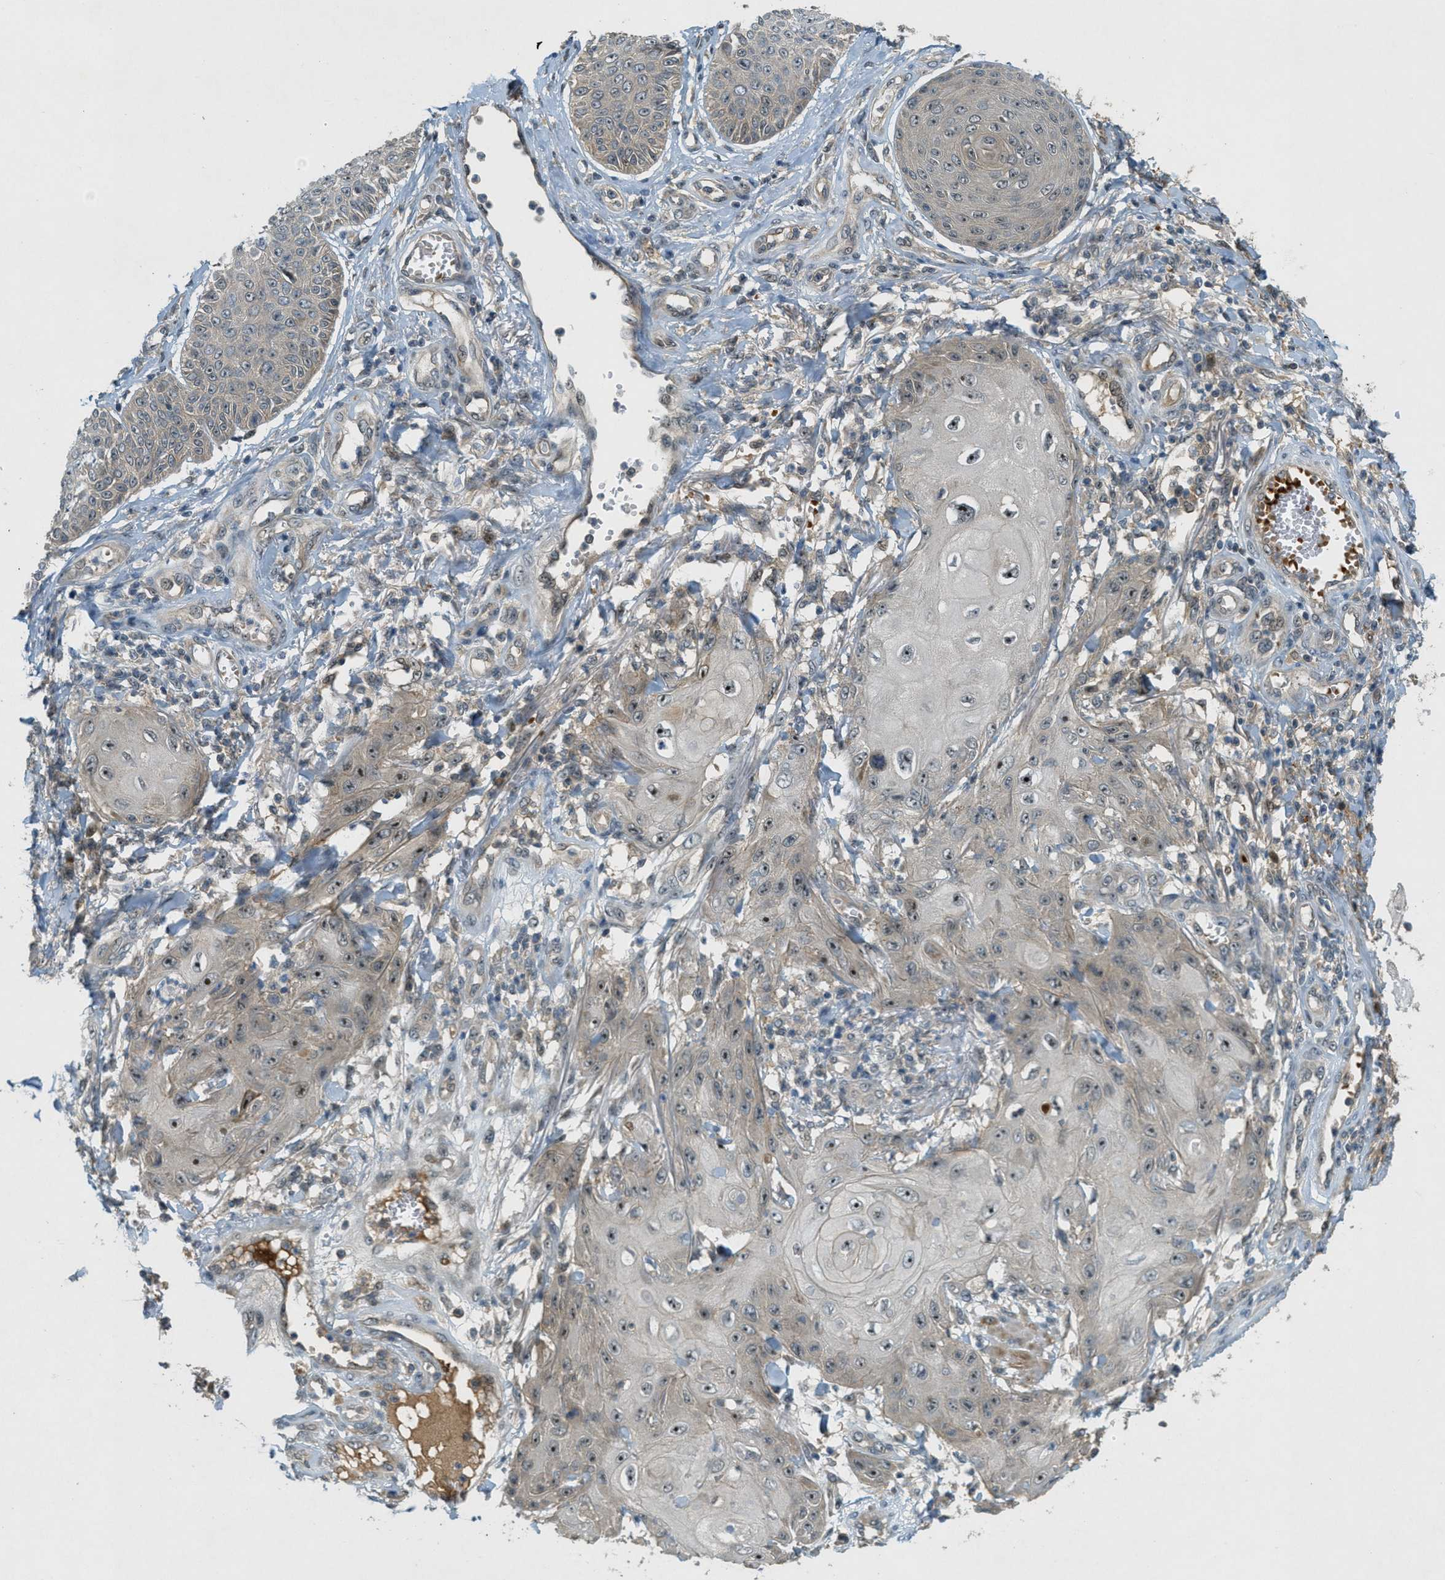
{"staining": {"intensity": "negative", "quantity": "none", "location": "none"}, "tissue": "skin cancer", "cell_type": "Tumor cells", "image_type": "cancer", "snomed": [{"axis": "morphology", "description": "Squamous cell carcinoma, NOS"}, {"axis": "topography", "description": "Skin"}], "caption": "Micrograph shows no protein expression in tumor cells of squamous cell carcinoma (skin) tissue.", "gene": "STK11", "patient": {"sex": "male", "age": 74}}